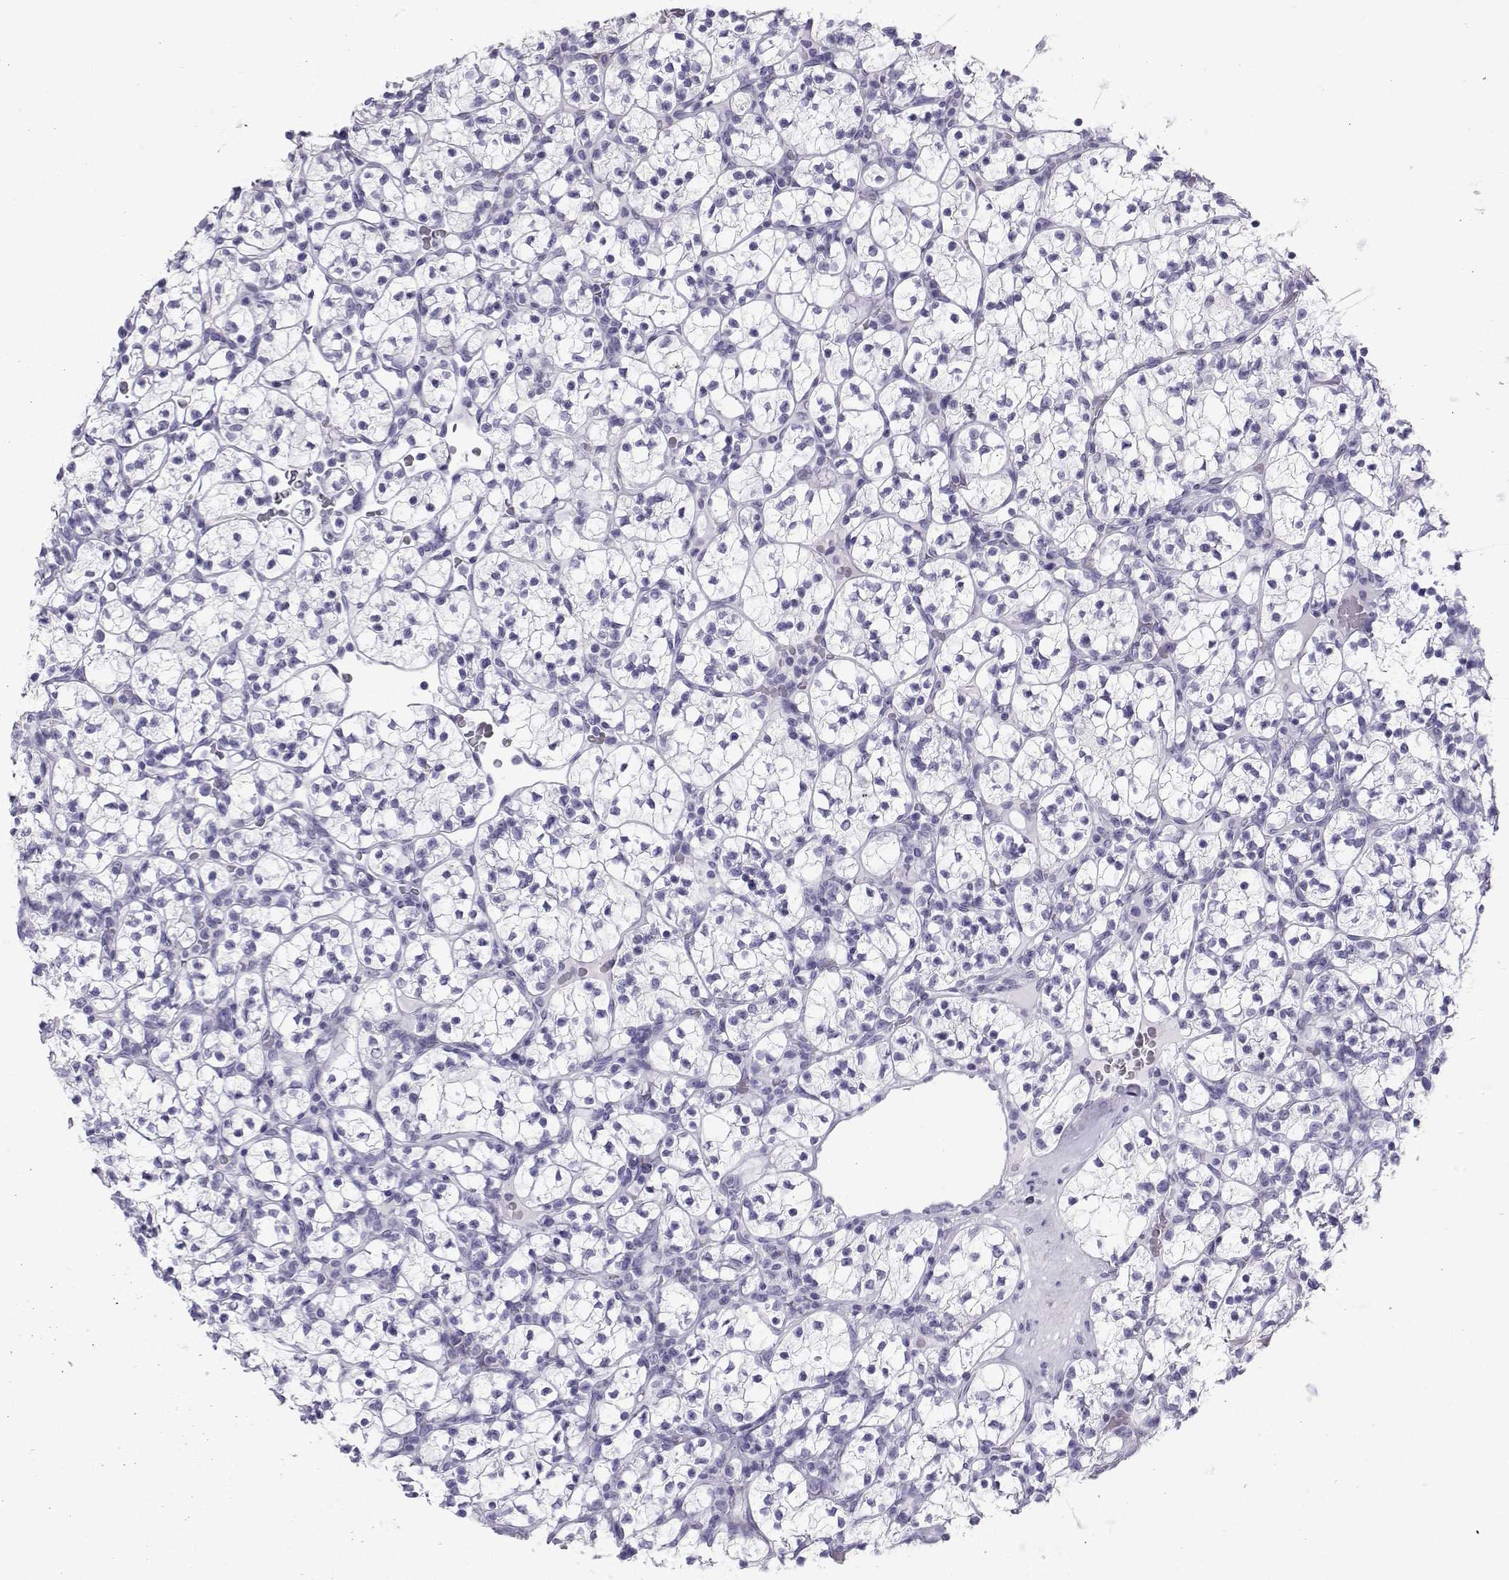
{"staining": {"intensity": "negative", "quantity": "none", "location": "none"}, "tissue": "renal cancer", "cell_type": "Tumor cells", "image_type": "cancer", "snomed": [{"axis": "morphology", "description": "Adenocarcinoma, NOS"}, {"axis": "topography", "description": "Kidney"}], "caption": "Immunohistochemistry (IHC) histopathology image of neoplastic tissue: renal adenocarcinoma stained with DAB (3,3'-diaminobenzidine) shows no significant protein expression in tumor cells. Brightfield microscopy of immunohistochemistry (IHC) stained with DAB (3,3'-diaminobenzidine) (brown) and hematoxylin (blue), captured at high magnification.", "gene": "SST", "patient": {"sex": "female", "age": 89}}